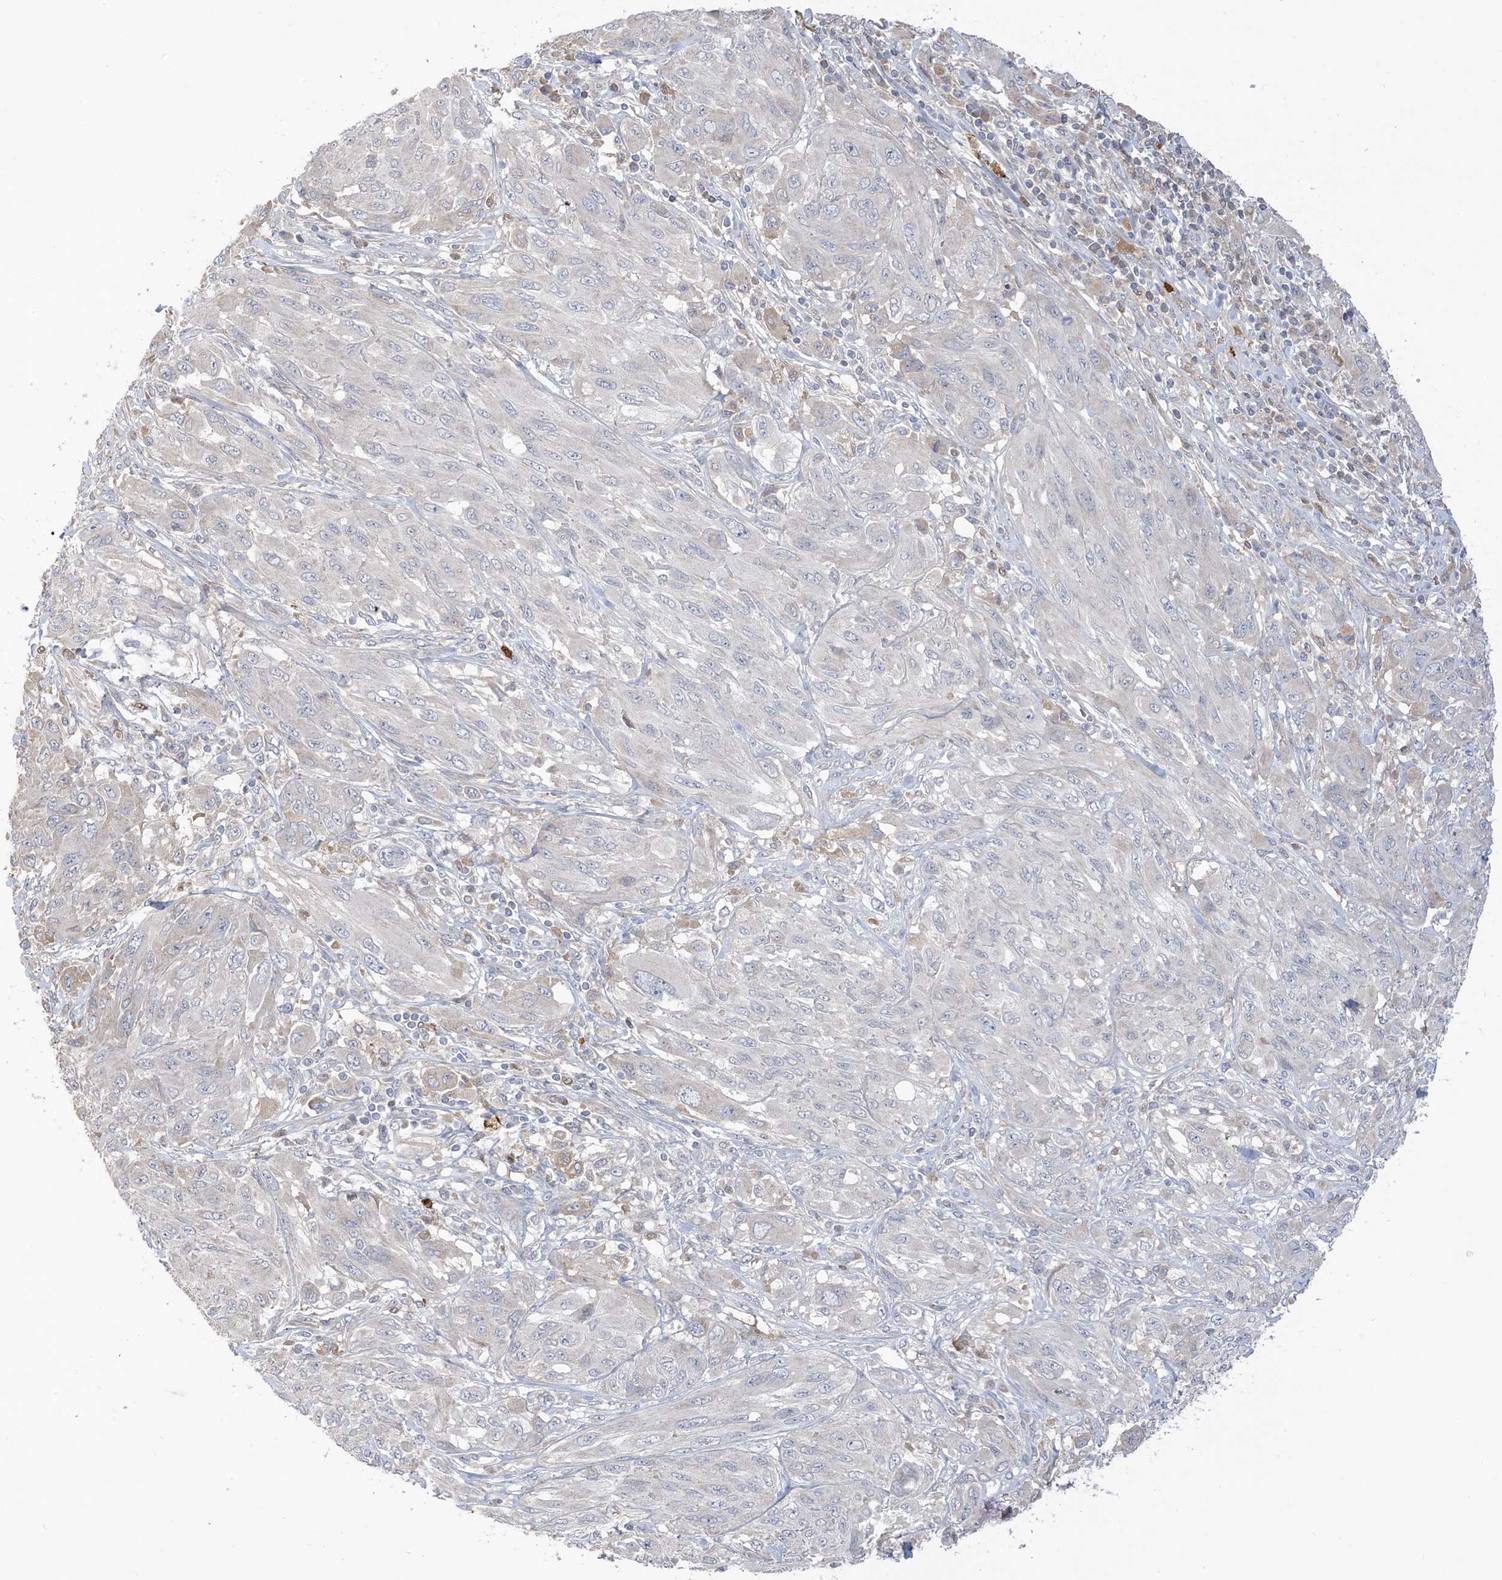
{"staining": {"intensity": "negative", "quantity": "none", "location": "none"}, "tissue": "melanoma", "cell_type": "Tumor cells", "image_type": "cancer", "snomed": [{"axis": "morphology", "description": "Malignant melanoma, NOS"}, {"axis": "topography", "description": "Skin"}], "caption": "The micrograph displays no staining of tumor cells in malignant melanoma.", "gene": "DPP9", "patient": {"sex": "female", "age": 91}}